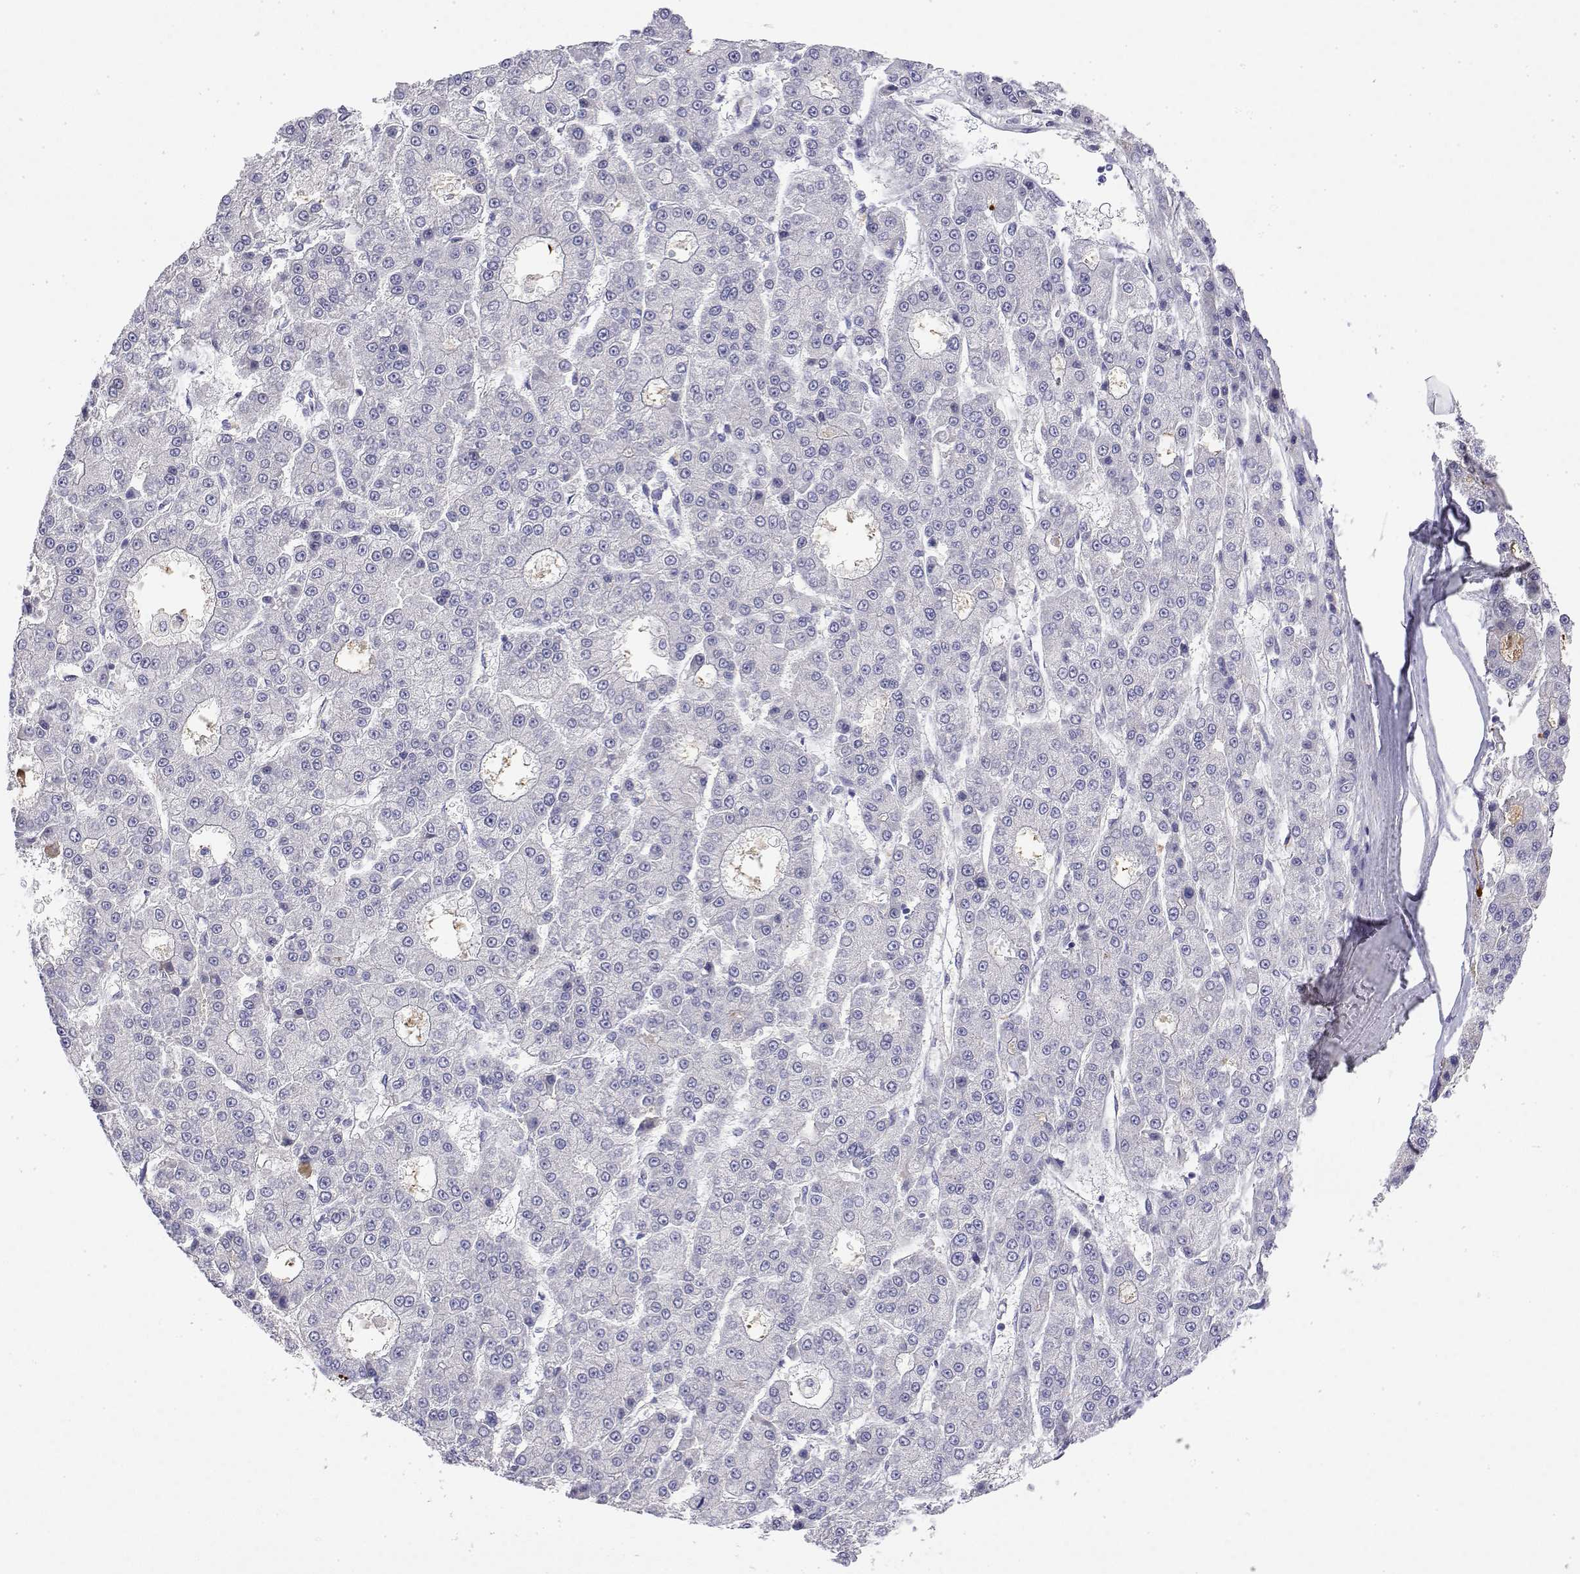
{"staining": {"intensity": "negative", "quantity": "none", "location": "none"}, "tissue": "liver cancer", "cell_type": "Tumor cells", "image_type": "cancer", "snomed": [{"axis": "morphology", "description": "Carcinoma, Hepatocellular, NOS"}, {"axis": "topography", "description": "Liver"}], "caption": "A high-resolution micrograph shows immunohistochemistry (IHC) staining of liver cancer (hepatocellular carcinoma), which demonstrates no significant expression in tumor cells.", "gene": "GGACT", "patient": {"sex": "male", "age": 70}}